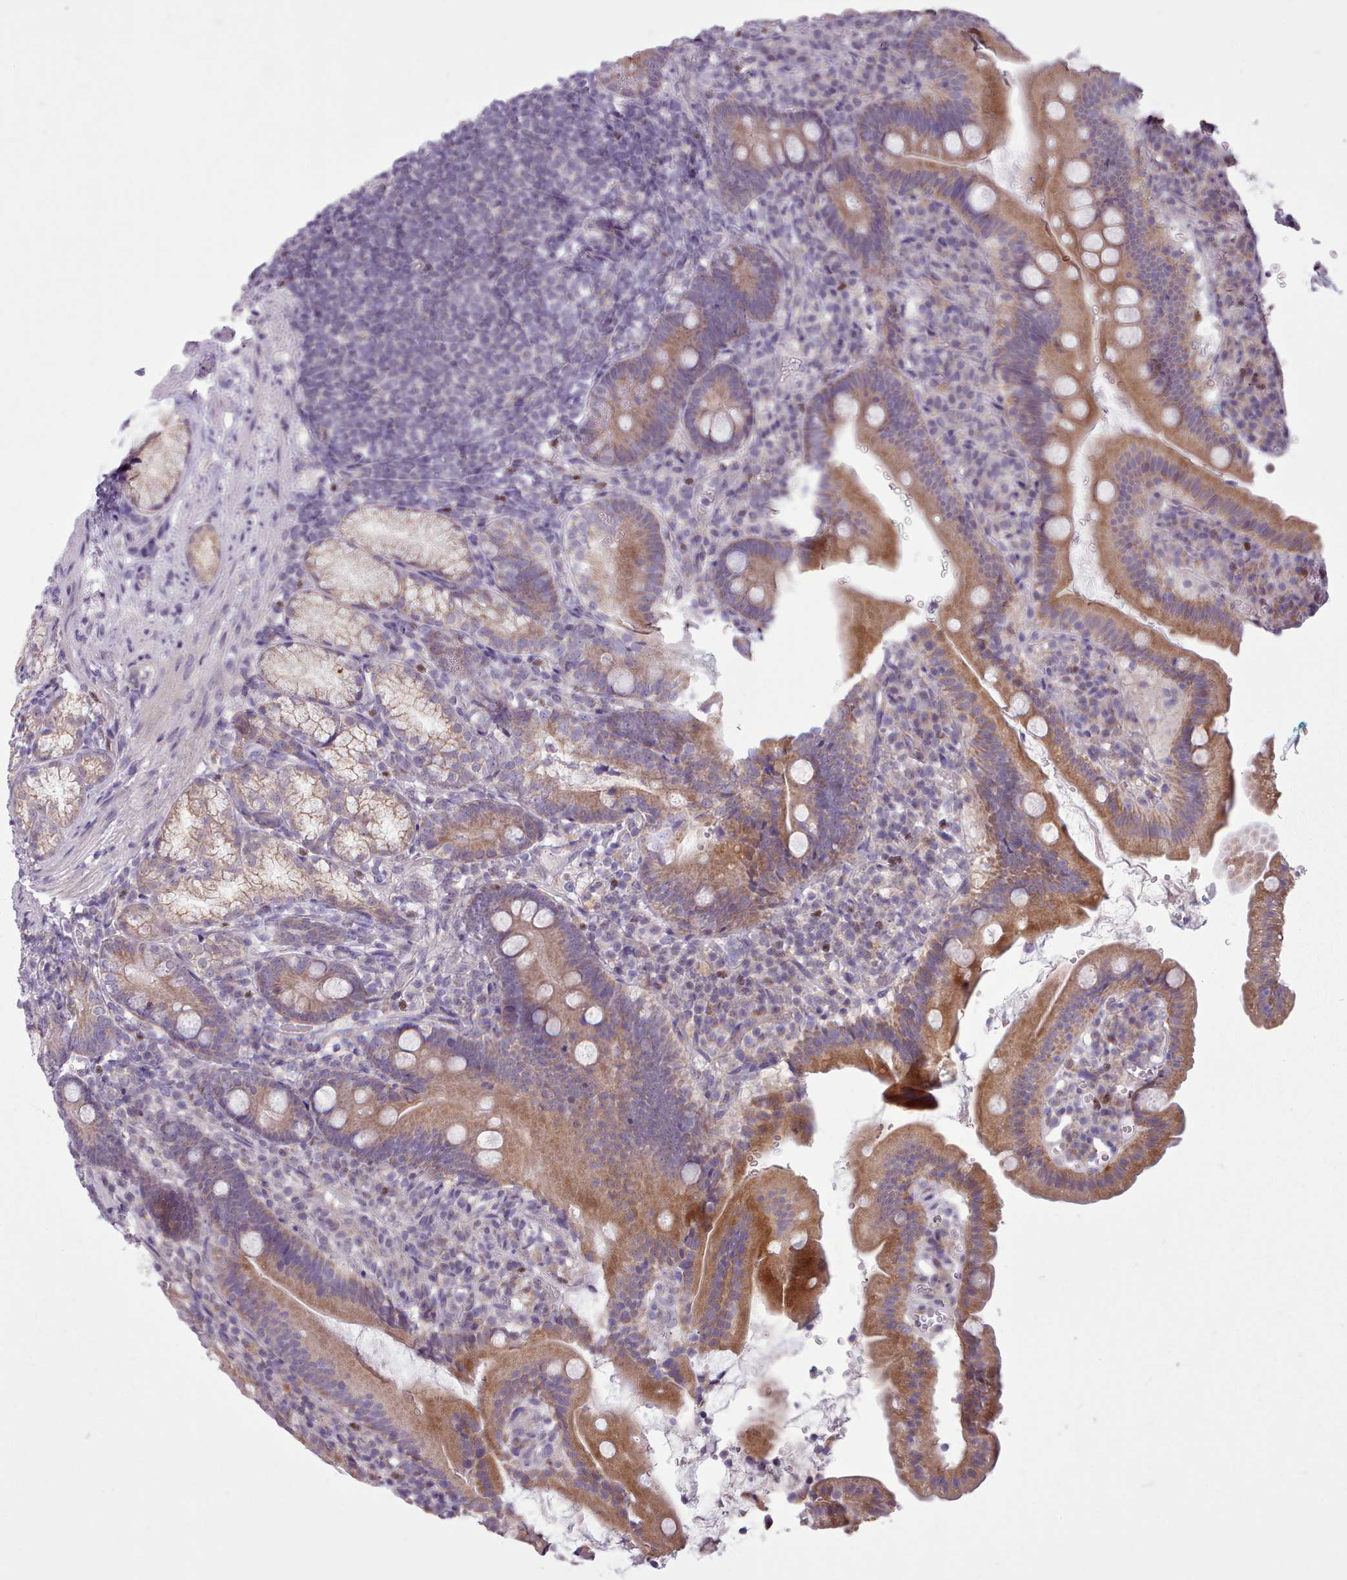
{"staining": {"intensity": "moderate", "quantity": "25%-75%", "location": "cytoplasmic/membranous"}, "tissue": "duodenum", "cell_type": "Glandular cells", "image_type": "normal", "snomed": [{"axis": "morphology", "description": "Normal tissue, NOS"}, {"axis": "topography", "description": "Duodenum"}], "caption": "High-power microscopy captured an immunohistochemistry histopathology image of unremarkable duodenum, revealing moderate cytoplasmic/membranous expression in approximately 25%-75% of glandular cells.", "gene": "SLURP1", "patient": {"sex": "female", "age": 67}}